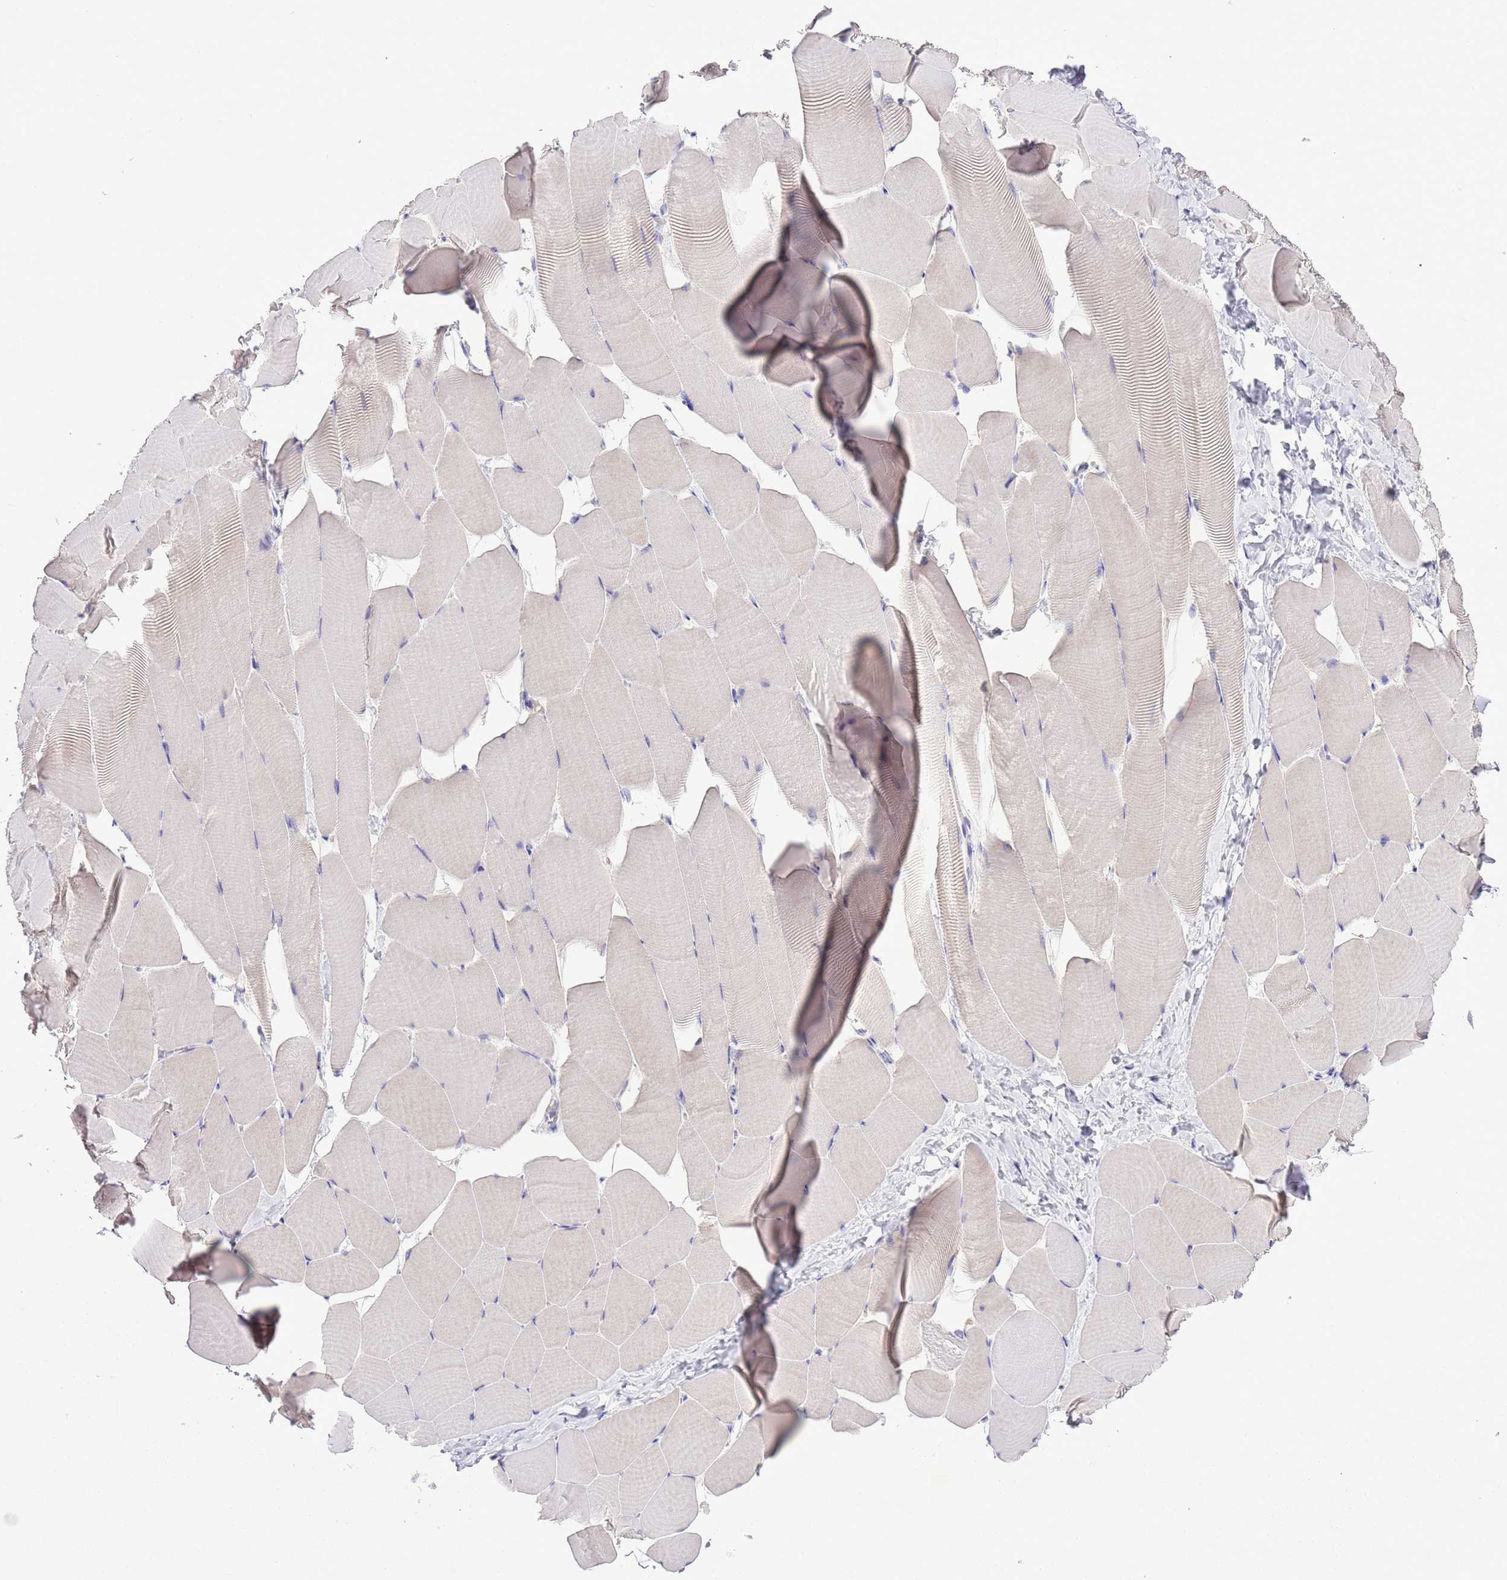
{"staining": {"intensity": "negative", "quantity": "none", "location": "none"}, "tissue": "skeletal muscle", "cell_type": "Myocytes", "image_type": "normal", "snomed": [{"axis": "morphology", "description": "Normal tissue, NOS"}, {"axis": "topography", "description": "Skeletal muscle"}], "caption": "DAB immunohistochemical staining of unremarkable human skeletal muscle exhibits no significant positivity in myocytes.", "gene": "PRR32", "patient": {"sex": "male", "age": 25}}